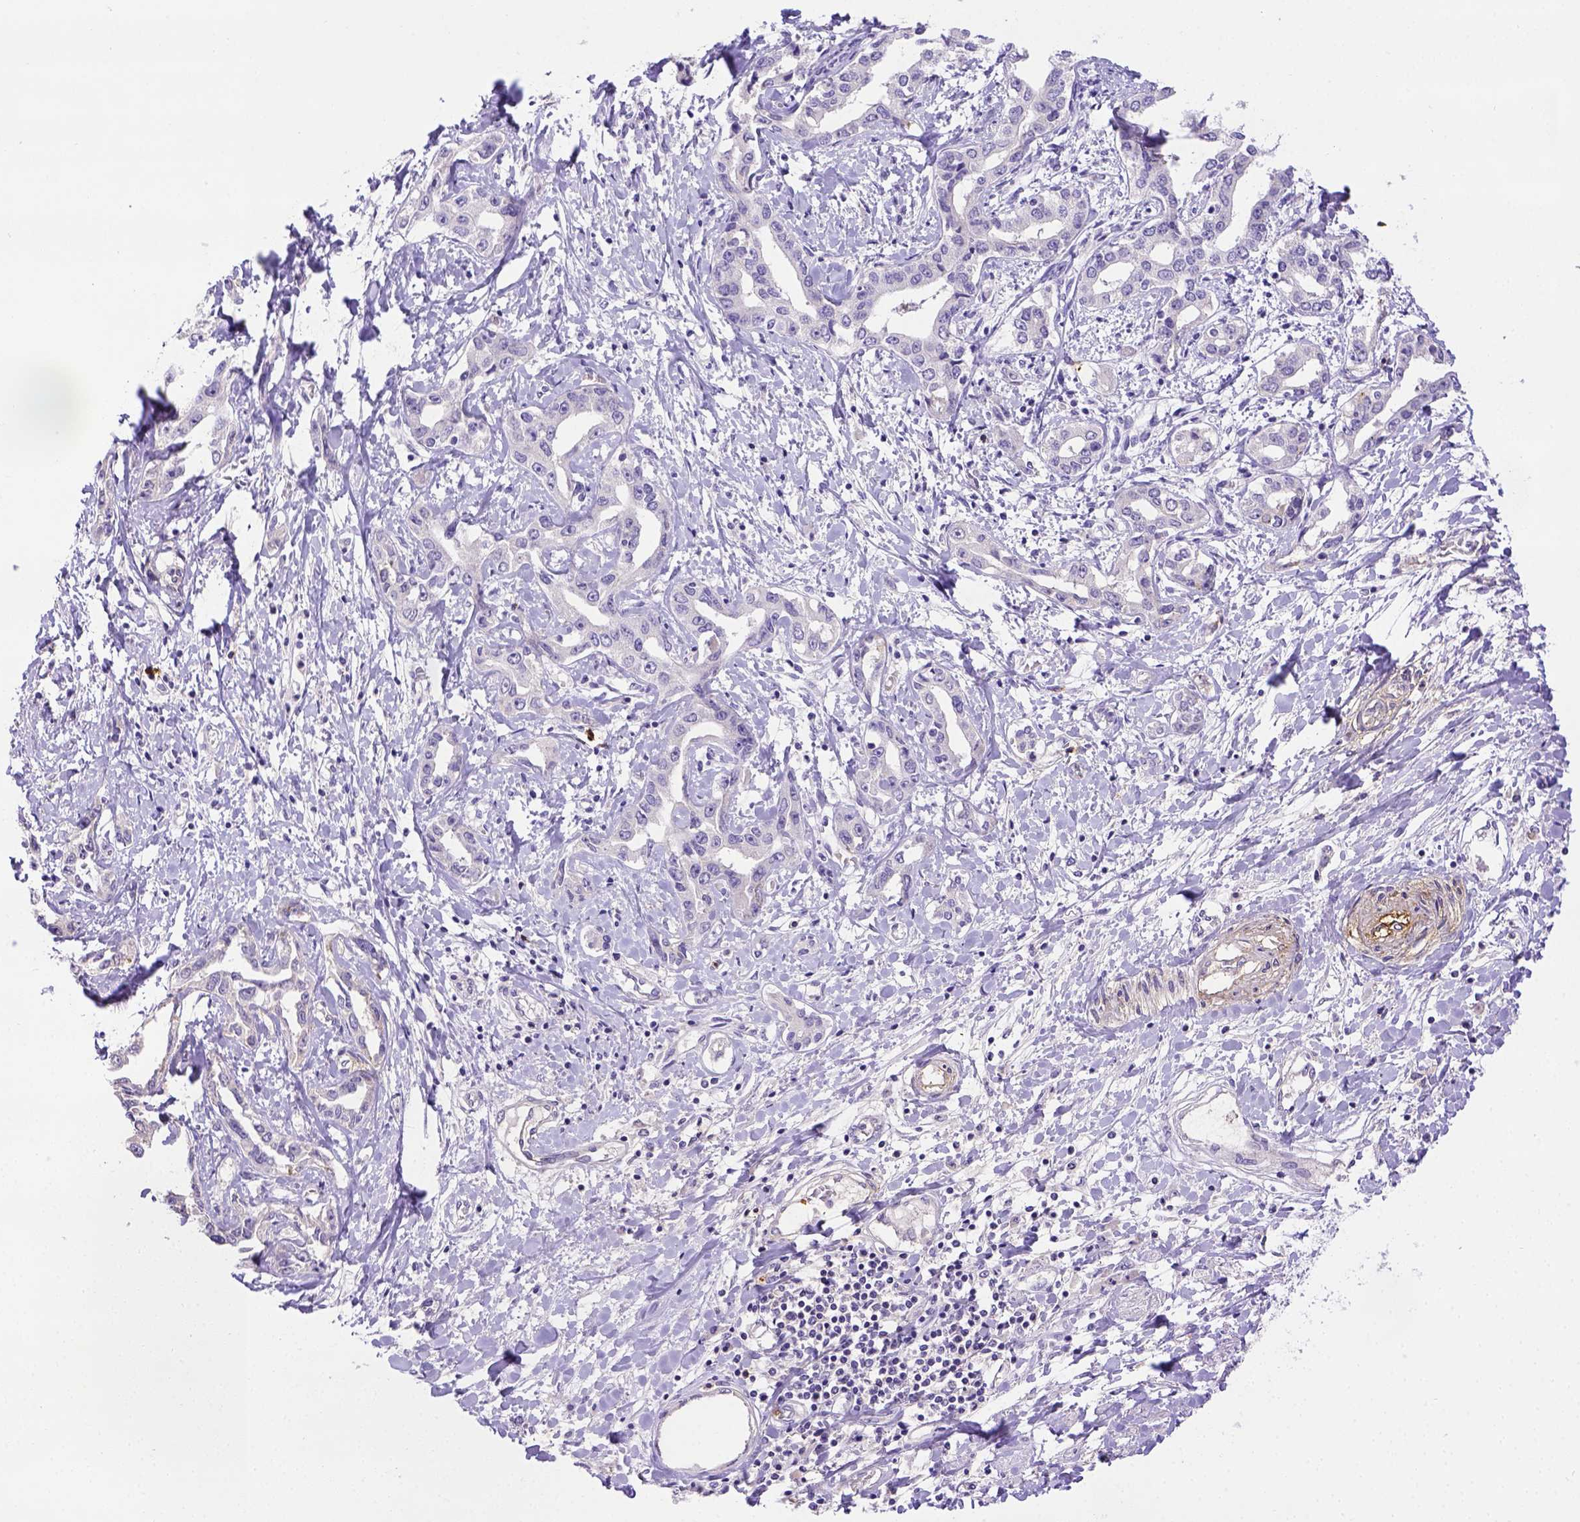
{"staining": {"intensity": "negative", "quantity": "none", "location": "none"}, "tissue": "liver cancer", "cell_type": "Tumor cells", "image_type": "cancer", "snomed": [{"axis": "morphology", "description": "Cholangiocarcinoma"}, {"axis": "topography", "description": "Liver"}], "caption": "A photomicrograph of cholangiocarcinoma (liver) stained for a protein exhibits no brown staining in tumor cells. (Immunohistochemistry (ihc), brightfield microscopy, high magnification).", "gene": "B3GAT1", "patient": {"sex": "male", "age": 59}}